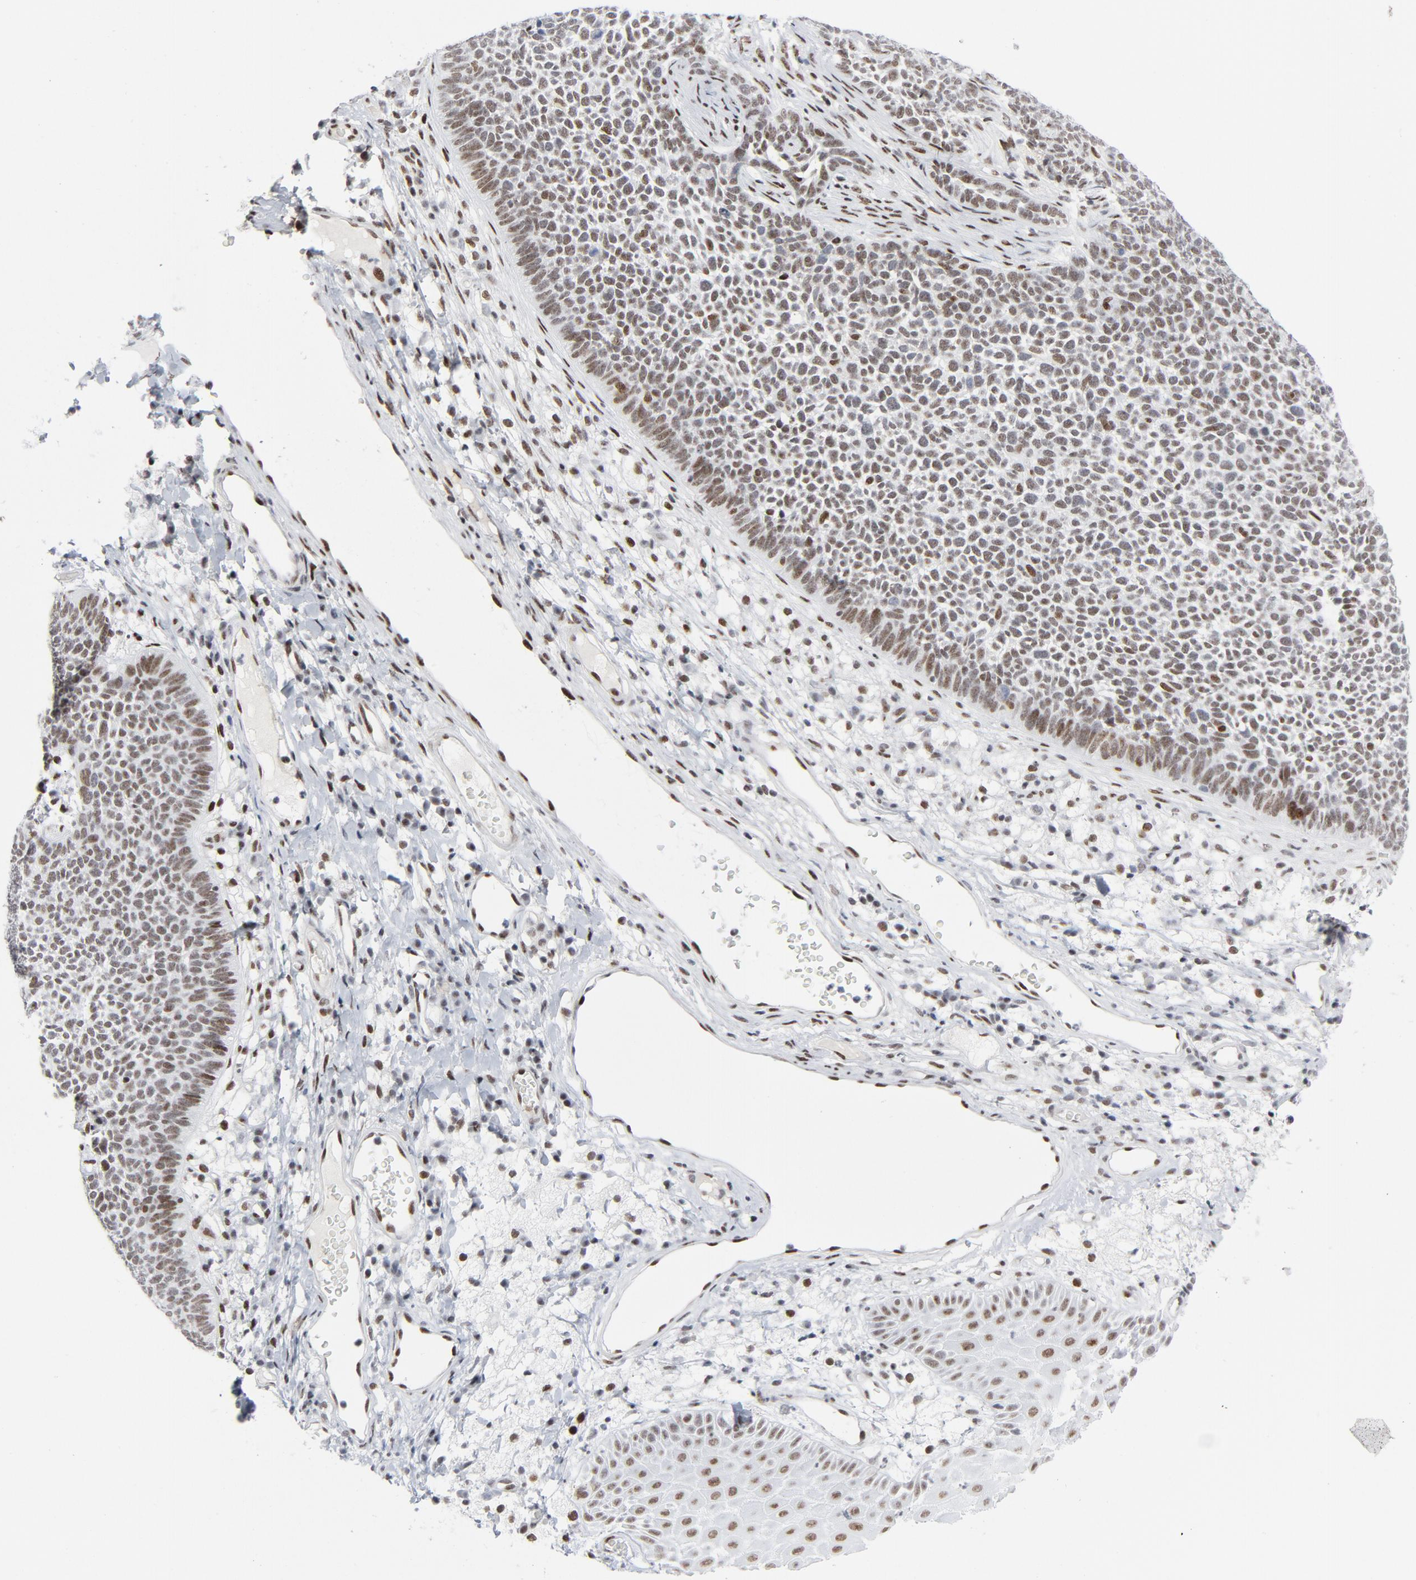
{"staining": {"intensity": "moderate", "quantity": ">75%", "location": "nuclear"}, "tissue": "skin cancer", "cell_type": "Tumor cells", "image_type": "cancer", "snomed": [{"axis": "morphology", "description": "Basal cell carcinoma"}, {"axis": "topography", "description": "Skin"}], "caption": "Protein staining demonstrates moderate nuclear positivity in about >75% of tumor cells in basal cell carcinoma (skin). Using DAB (brown) and hematoxylin (blue) stains, captured at high magnification using brightfield microscopy.", "gene": "HSF1", "patient": {"sex": "female", "age": 84}}